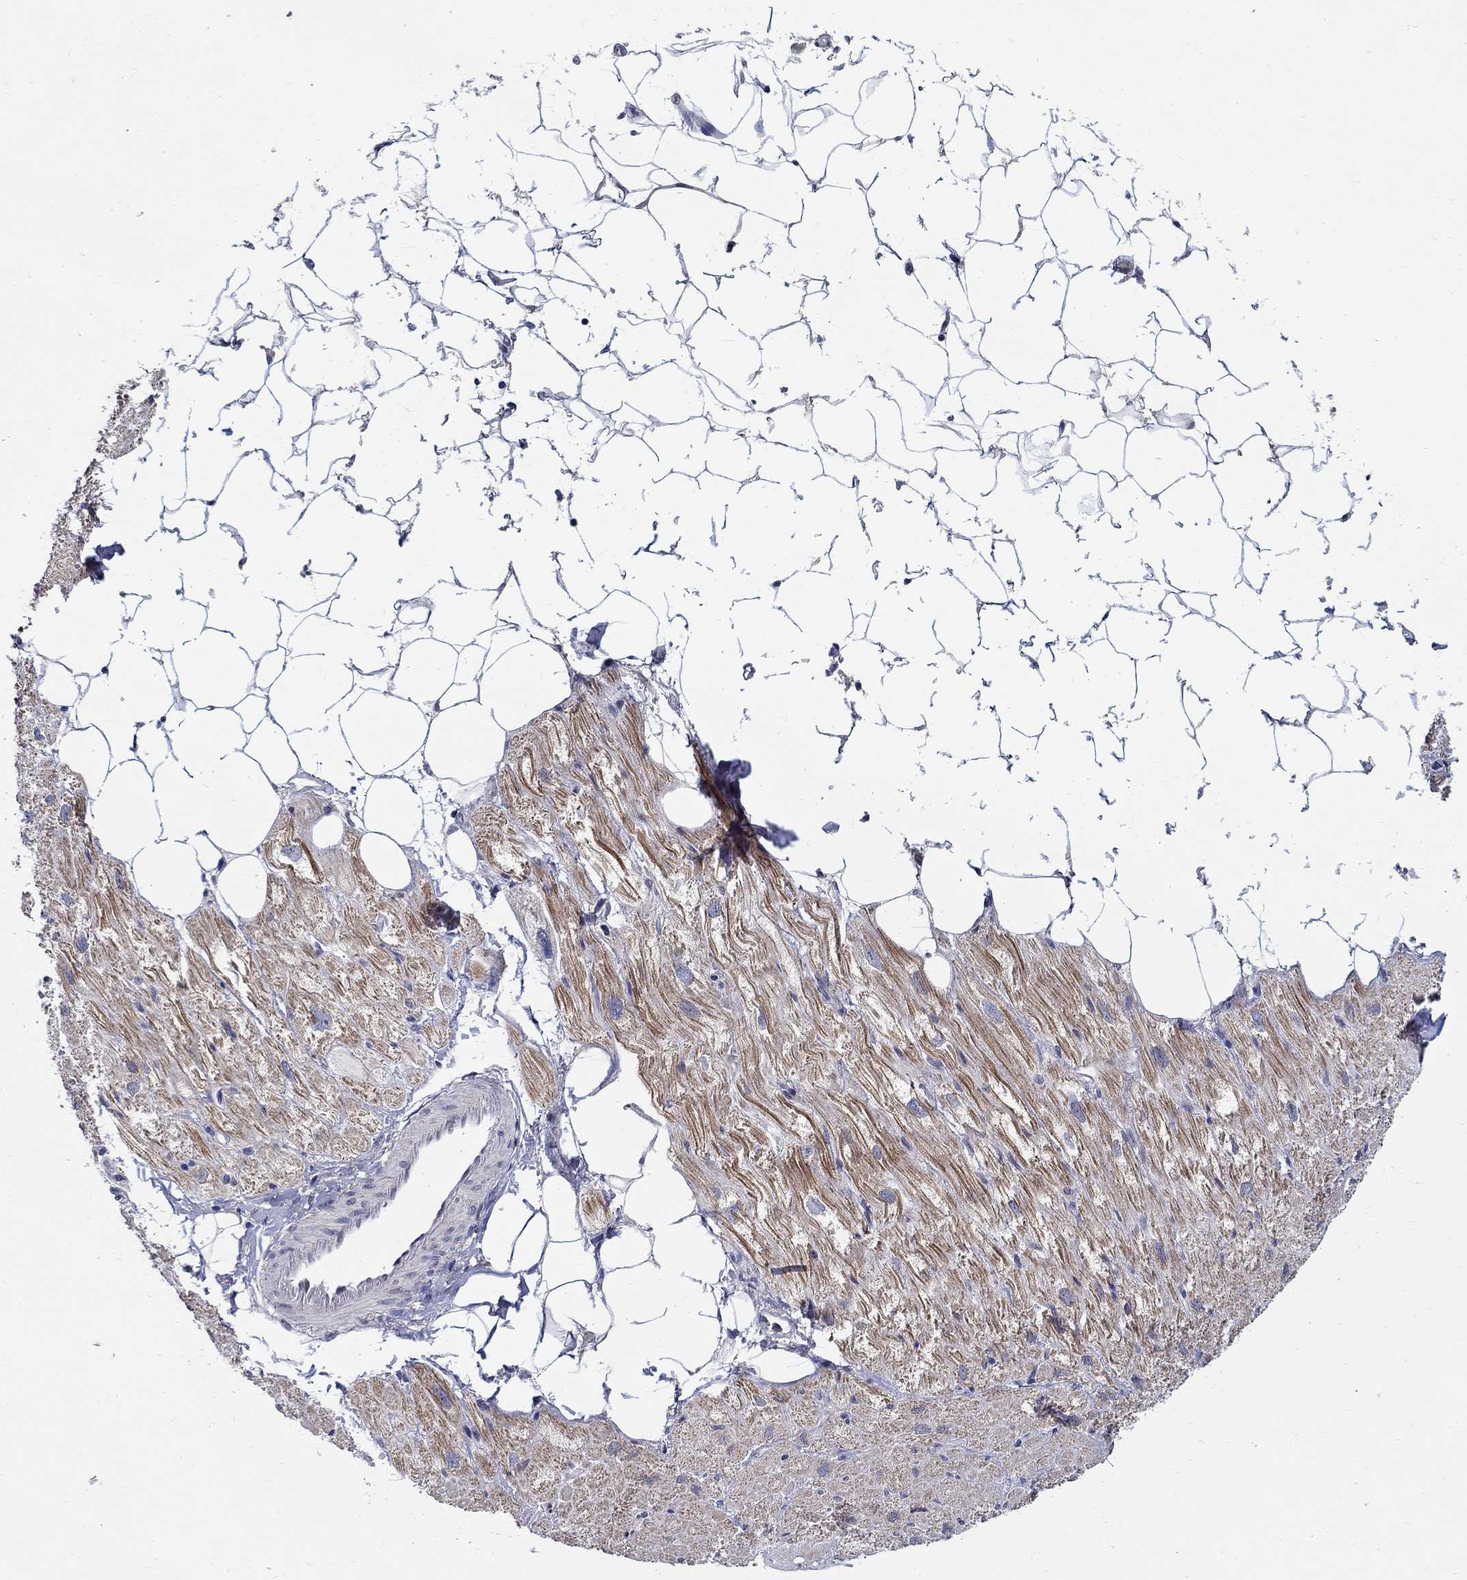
{"staining": {"intensity": "moderate", "quantity": "25%-75%", "location": "cytoplasmic/membranous"}, "tissue": "heart muscle", "cell_type": "Cardiomyocytes", "image_type": "normal", "snomed": [{"axis": "morphology", "description": "Normal tissue, NOS"}, {"axis": "topography", "description": "Heart"}], "caption": "Normal heart muscle reveals moderate cytoplasmic/membranous positivity in approximately 25%-75% of cardiomyocytes (IHC, brightfield microscopy, high magnification)..", "gene": "C16orf46", "patient": {"sex": "male", "age": 66}}